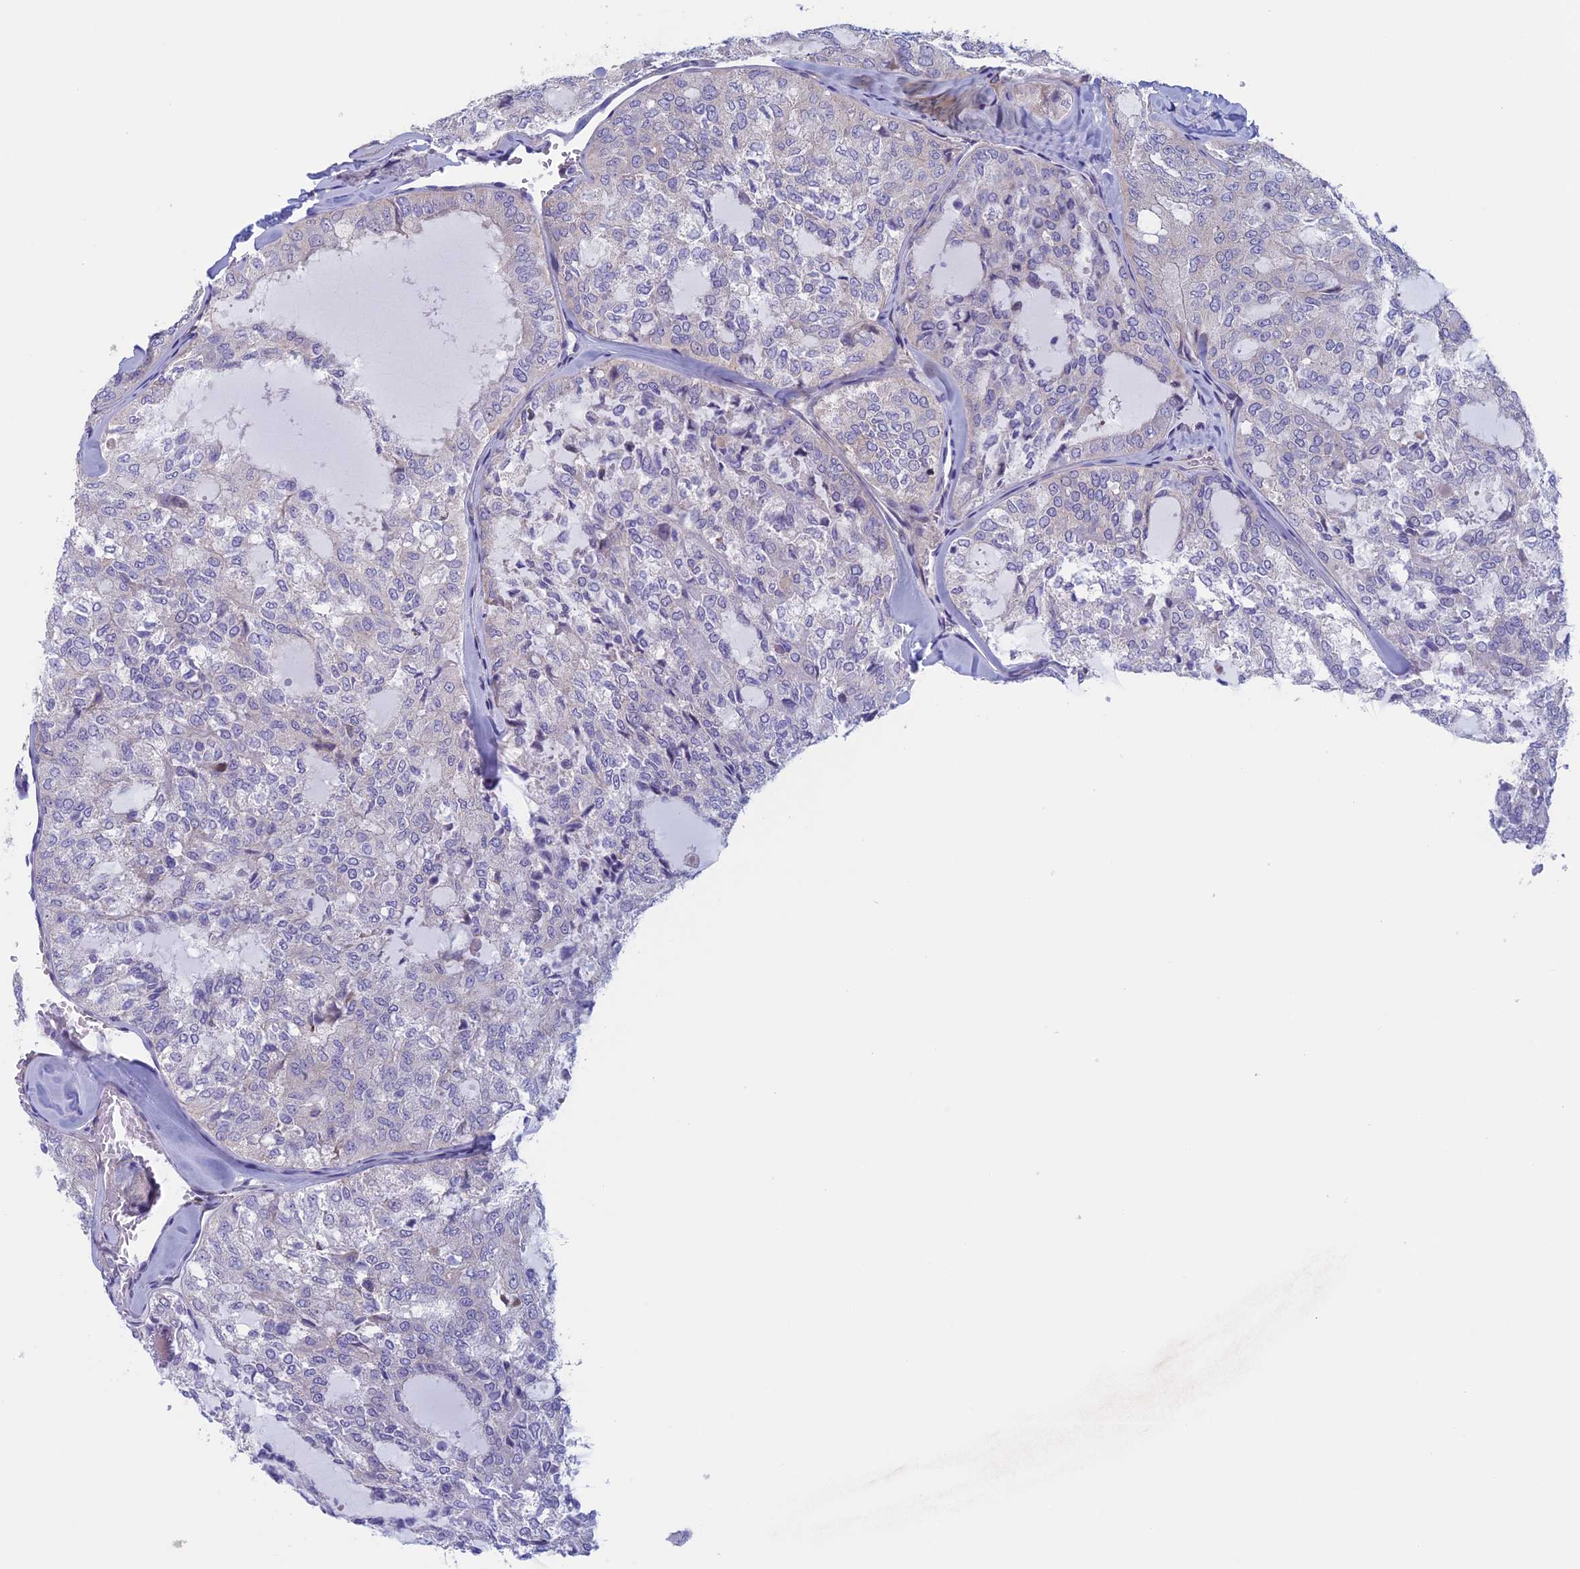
{"staining": {"intensity": "negative", "quantity": "none", "location": "none"}, "tissue": "thyroid cancer", "cell_type": "Tumor cells", "image_type": "cancer", "snomed": [{"axis": "morphology", "description": "Follicular adenoma carcinoma, NOS"}, {"axis": "topography", "description": "Thyroid gland"}], "caption": "An image of human thyroid cancer (follicular adenoma carcinoma) is negative for staining in tumor cells.", "gene": "CNOT6L", "patient": {"sex": "male", "age": 75}}